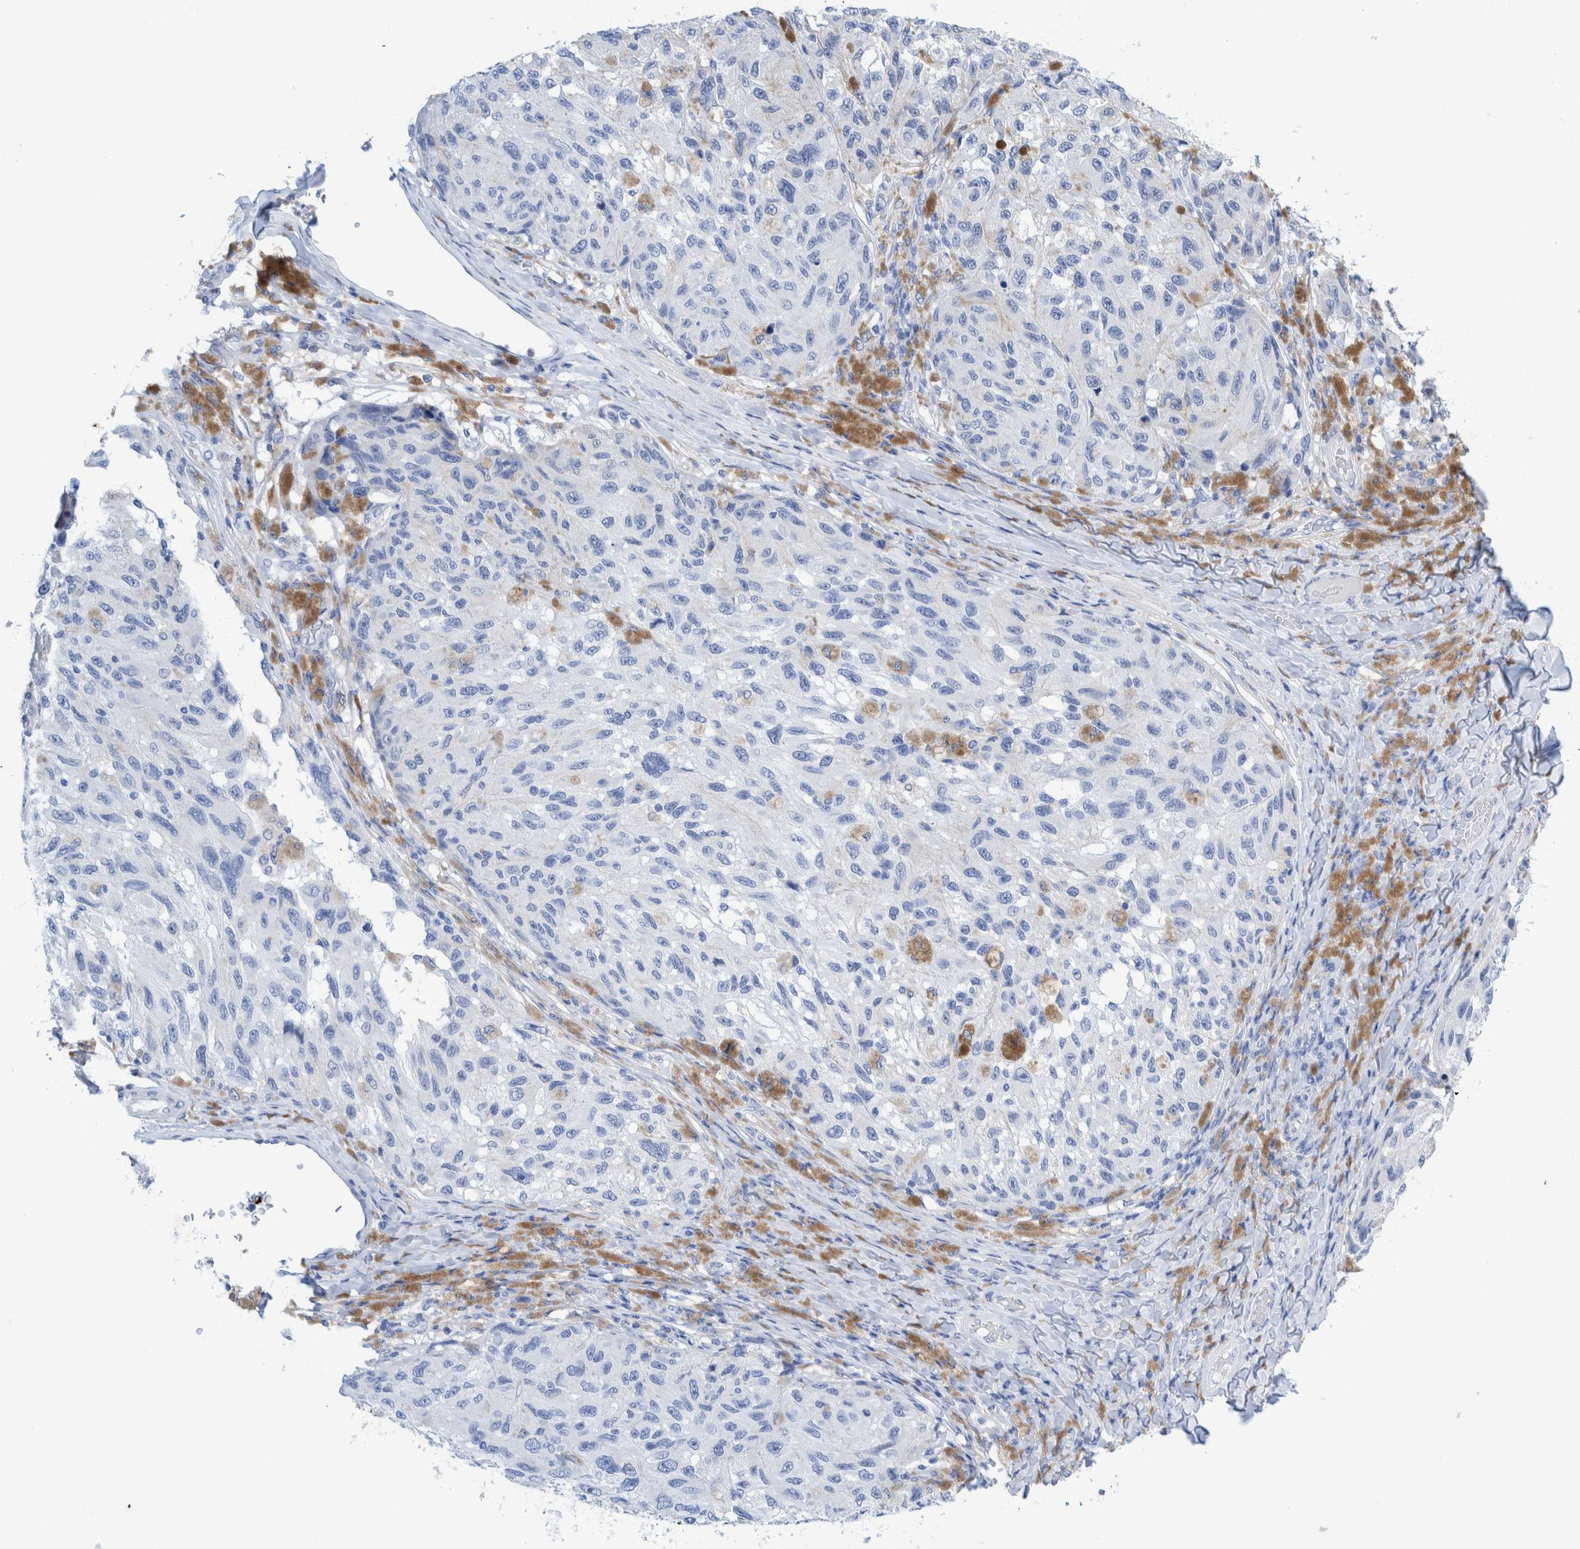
{"staining": {"intensity": "negative", "quantity": "none", "location": "none"}, "tissue": "melanoma", "cell_type": "Tumor cells", "image_type": "cancer", "snomed": [{"axis": "morphology", "description": "Malignant melanoma, NOS"}, {"axis": "topography", "description": "Skin"}], "caption": "There is no significant expression in tumor cells of malignant melanoma.", "gene": "KRT14", "patient": {"sex": "female", "age": 73}}